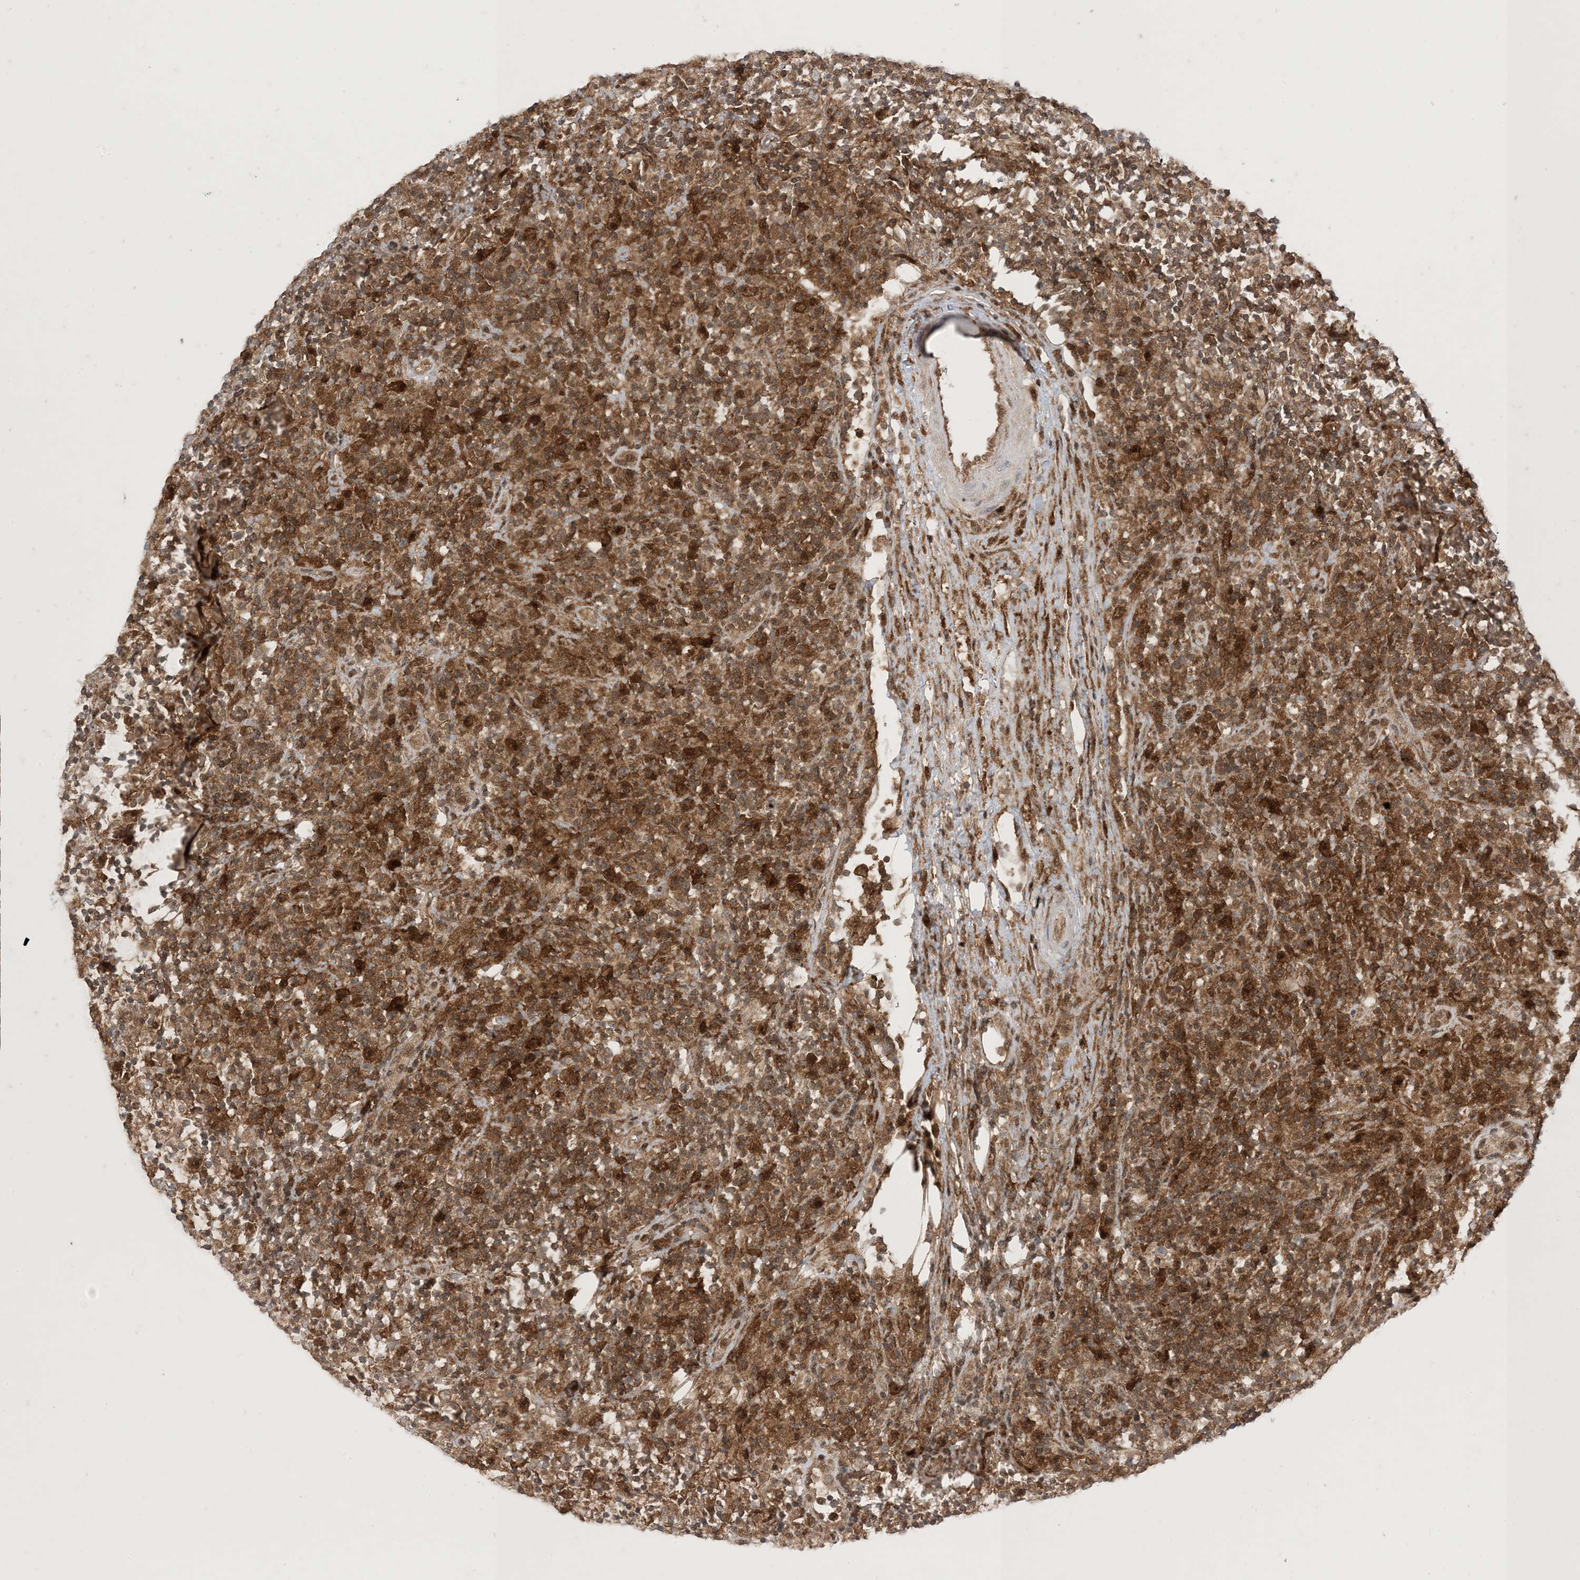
{"staining": {"intensity": "strong", "quantity": ">75%", "location": "cytoplasmic/membranous"}, "tissue": "lymphoma", "cell_type": "Tumor cells", "image_type": "cancer", "snomed": [{"axis": "morphology", "description": "Hodgkin's disease, NOS"}, {"axis": "topography", "description": "Lymph node"}], "caption": "IHC staining of Hodgkin's disease, which displays high levels of strong cytoplasmic/membranous expression in about >75% of tumor cells indicating strong cytoplasmic/membranous protein expression. The staining was performed using DAB (3,3'-diaminobenzidine) (brown) for protein detection and nuclei were counterstained in hematoxylin (blue).", "gene": "PTPA", "patient": {"sex": "male", "age": 70}}